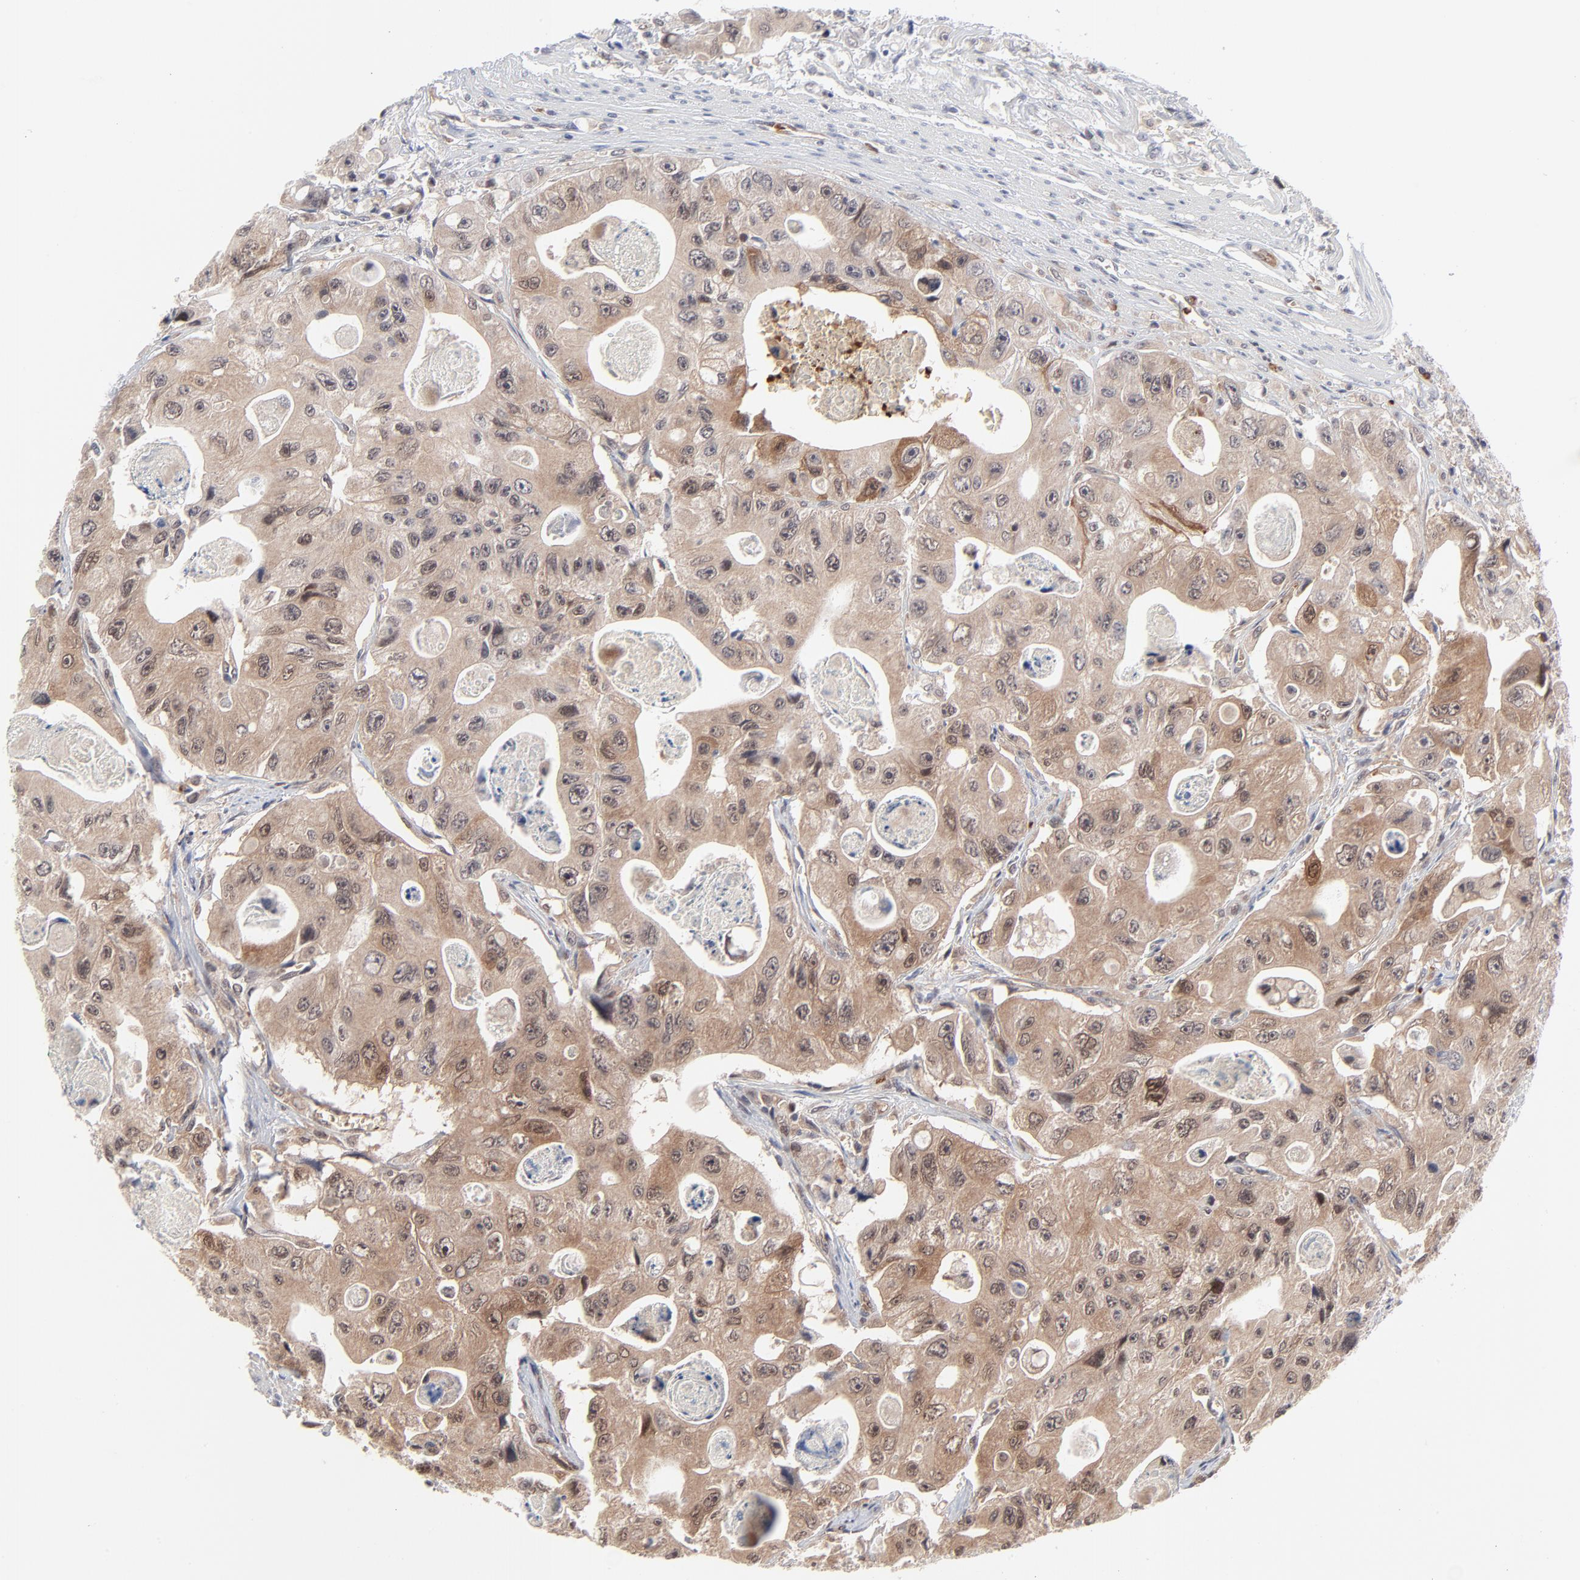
{"staining": {"intensity": "moderate", "quantity": ">75%", "location": "cytoplasmic/membranous"}, "tissue": "colorectal cancer", "cell_type": "Tumor cells", "image_type": "cancer", "snomed": [{"axis": "morphology", "description": "Adenocarcinoma, NOS"}, {"axis": "topography", "description": "Colon"}], "caption": "About >75% of tumor cells in colorectal adenocarcinoma exhibit moderate cytoplasmic/membranous protein staining as visualized by brown immunohistochemical staining.", "gene": "CASP10", "patient": {"sex": "female", "age": 46}}